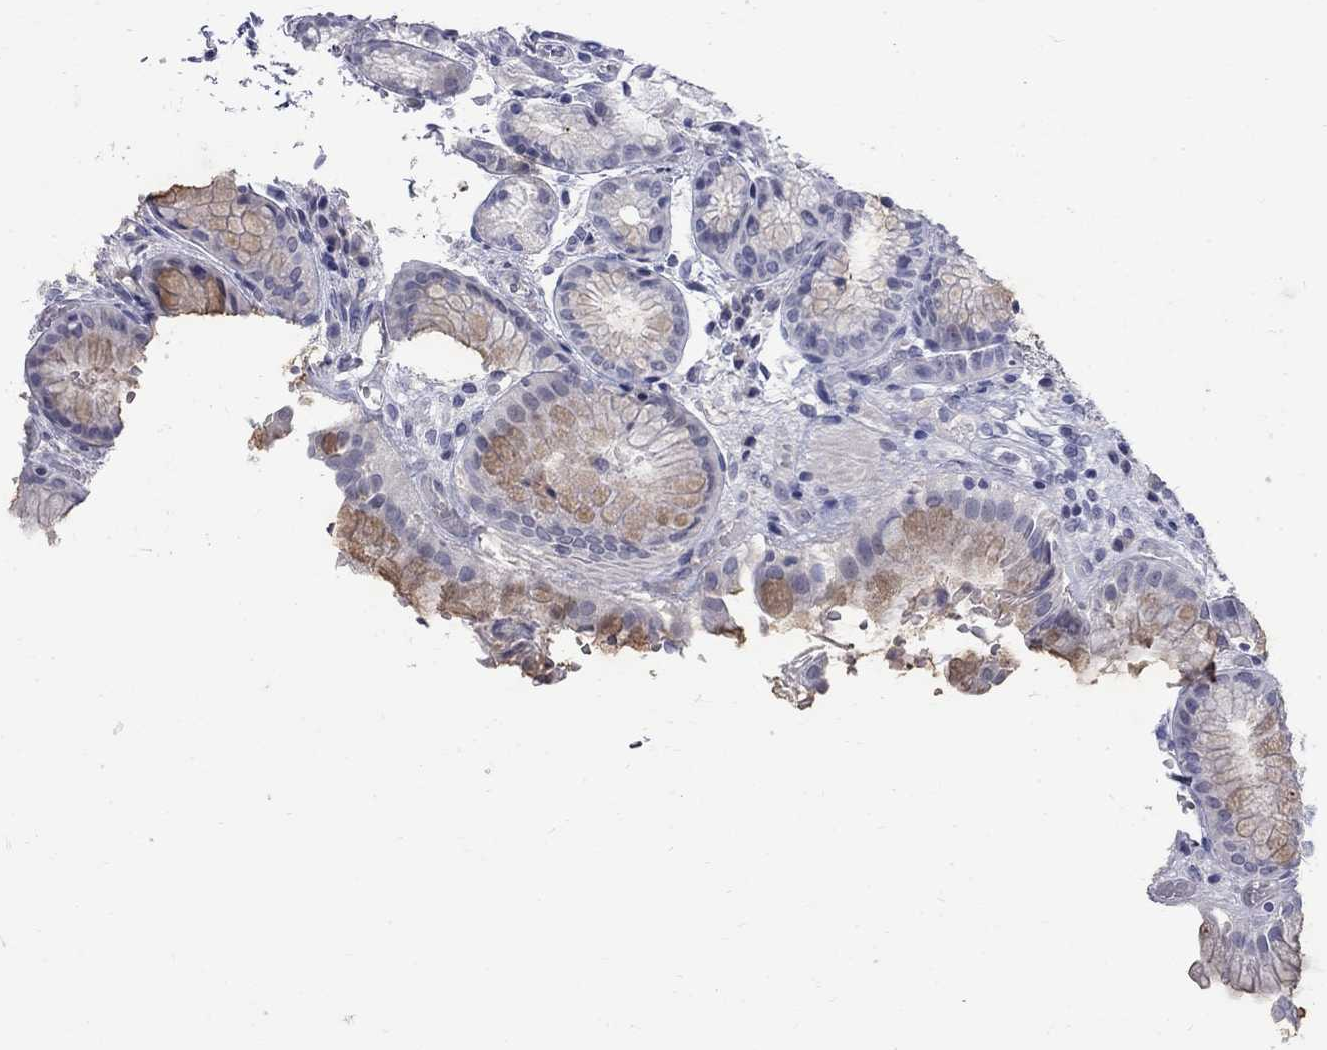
{"staining": {"intensity": "weak", "quantity": "<25%", "location": "cytoplasmic/membranous"}, "tissue": "stomach", "cell_type": "Glandular cells", "image_type": "normal", "snomed": [{"axis": "morphology", "description": "Normal tissue, NOS"}, {"axis": "topography", "description": "Stomach, upper"}], "caption": "Immunohistochemistry photomicrograph of benign stomach: human stomach stained with DAB shows no significant protein positivity in glandular cells.", "gene": "CTNND2", "patient": {"sex": "male", "age": 72}}